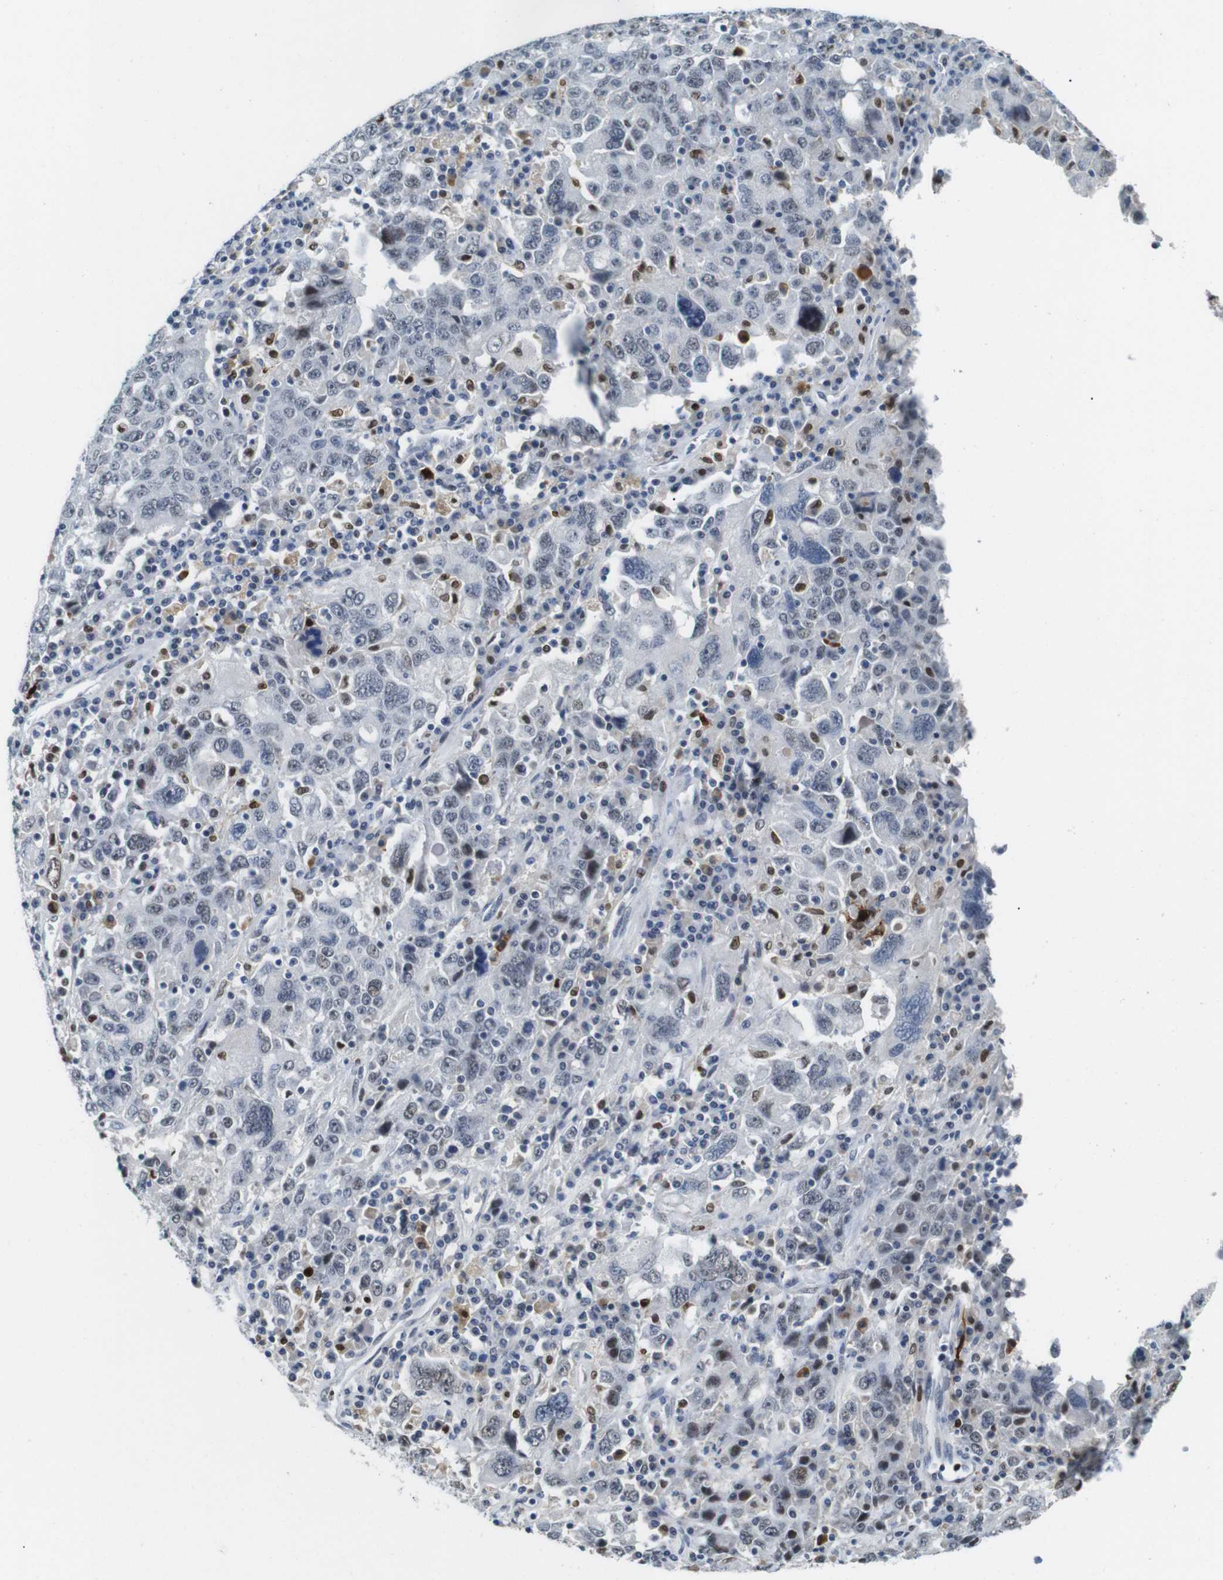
{"staining": {"intensity": "weak", "quantity": "<25%", "location": "nuclear"}, "tissue": "ovarian cancer", "cell_type": "Tumor cells", "image_type": "cancer", "snomed": [{"axis": "morphology", "description": "Carcinoma, endometroid"}, {"axis": "topography", "description": "Ovary"}], "caption": "An image of human ovarian cancer is negative for staining in tumor cells. The staining is performed using DAB (3,3'-diaminobenzidine) brown chromogen with nuclei counter-stained in using hematoxylin.", "gene": "IRF8", "patient": {"sex": "female", "age": 62}}